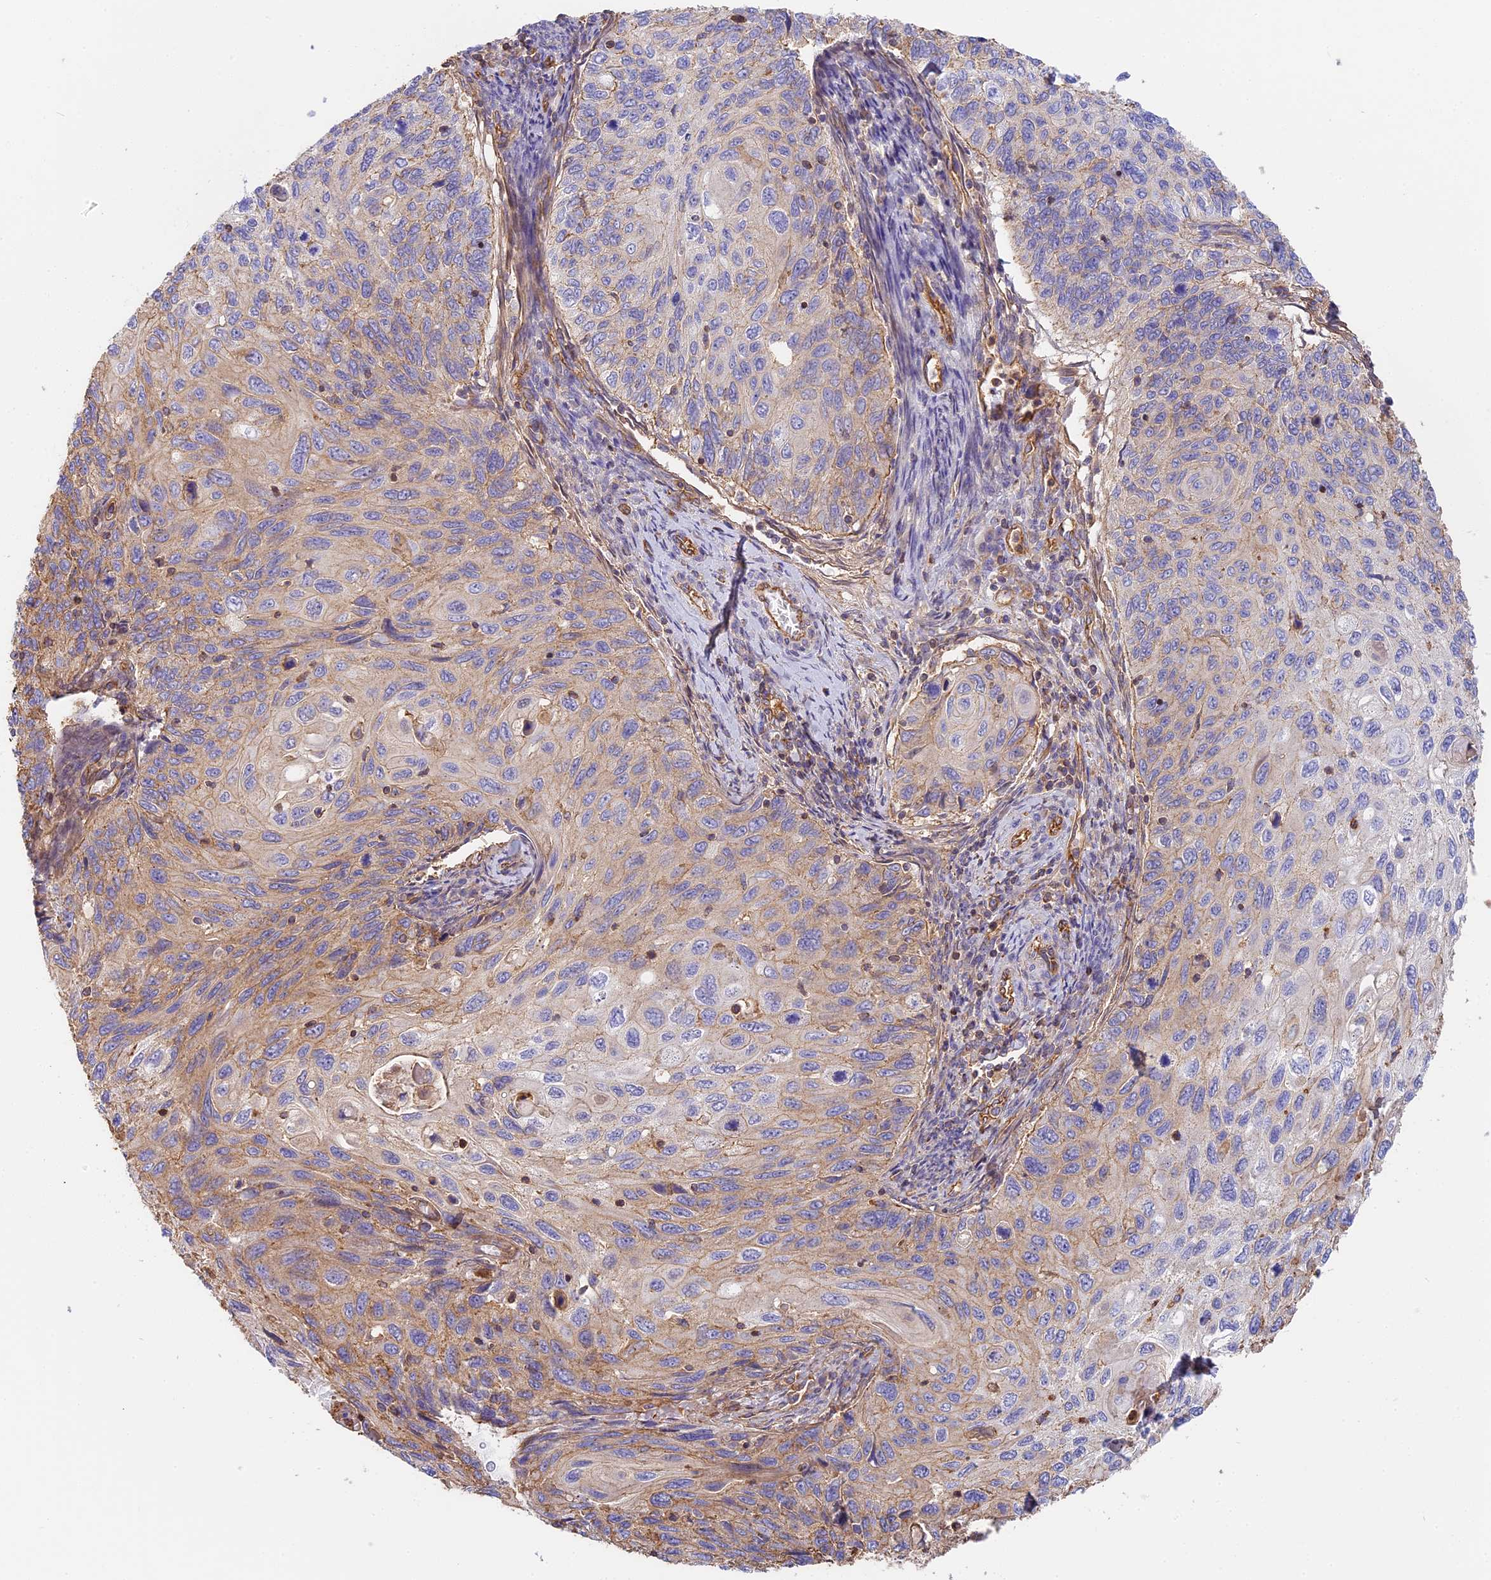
{"staining": {"intensity": "weak", "quantity": "<25%", "location": "cytoplasmic/membranous"}, "tissue": "cervical cancer", "cell_type": "Tumor cells", "image_type": "cancer", "snomed": [{"axis": "morphology", "description": "Squamous cell carcinoma, NOS"}, {"axis": "topography", "description": "Cervix"}], "caption": "Protein analysis of cervical squamous cell carcinoma demonstrates no significant expression in tumor cells.", "gene": "VPS18", "patient": {"sex": "female", "age": 70}}